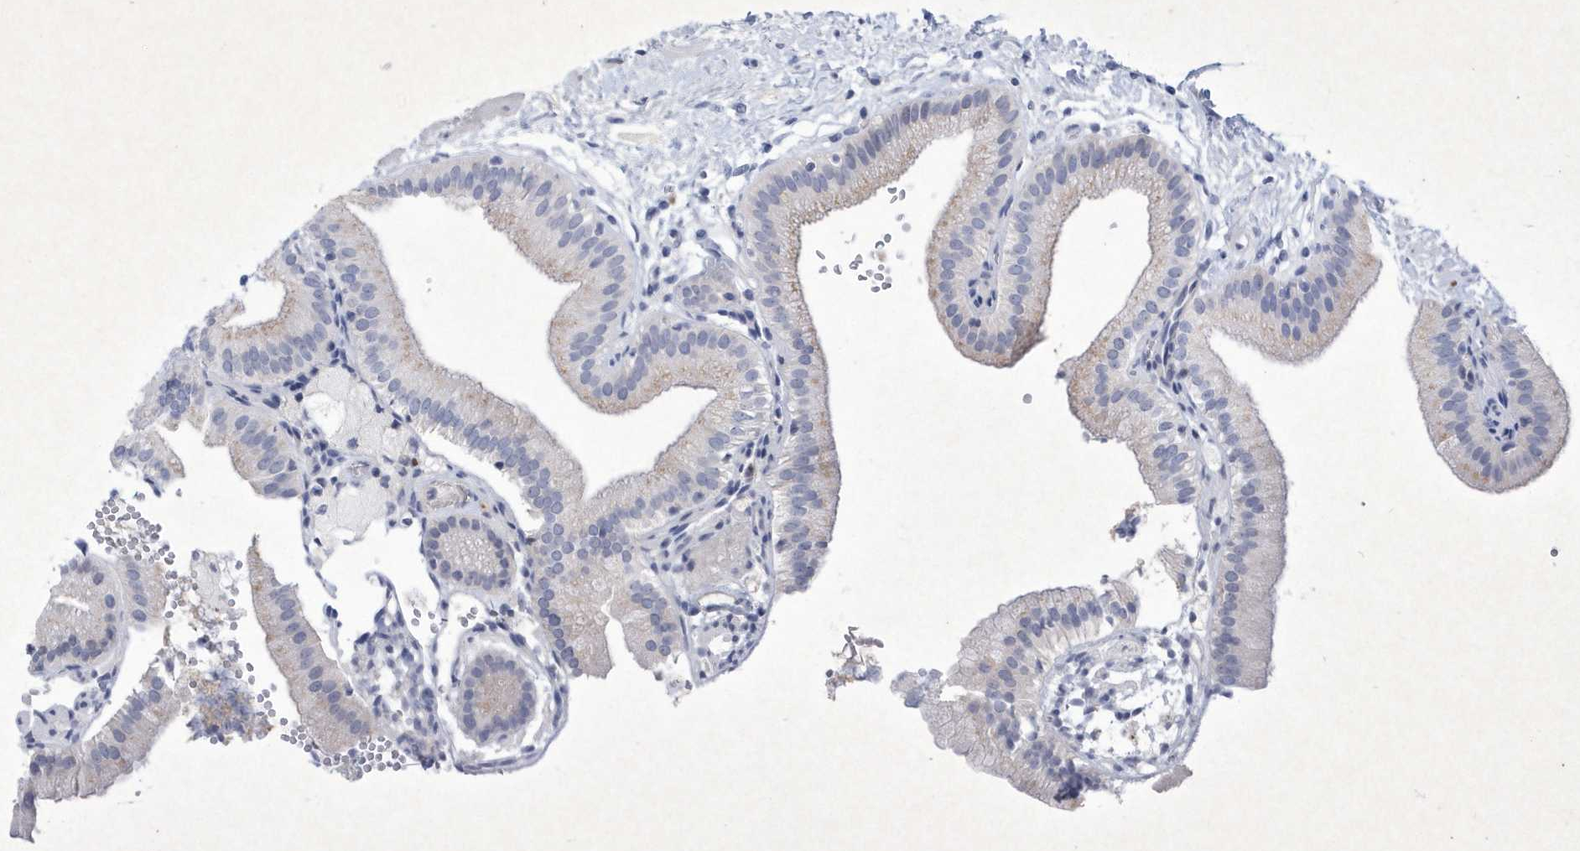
{"staining": {"intensity": "negative", "quantity": "none", "location": "none"}, "tissue": "gallbladder", "cell_type": "Glandular cells", "image_type": "normal", "snomed": [{"axis": "morphology", "description": "Normal tissue, NOS"}, {"axis": "topography", "description": "Gallbladder"}], "caption": "Immunohistochemistry (IHC) micrograph of benign gallbladder stained for a protein (brown), which shows no positivity in glandular cells.", "gene": "BHLHA15", "patient": {"sex": "male", "age": 55}}